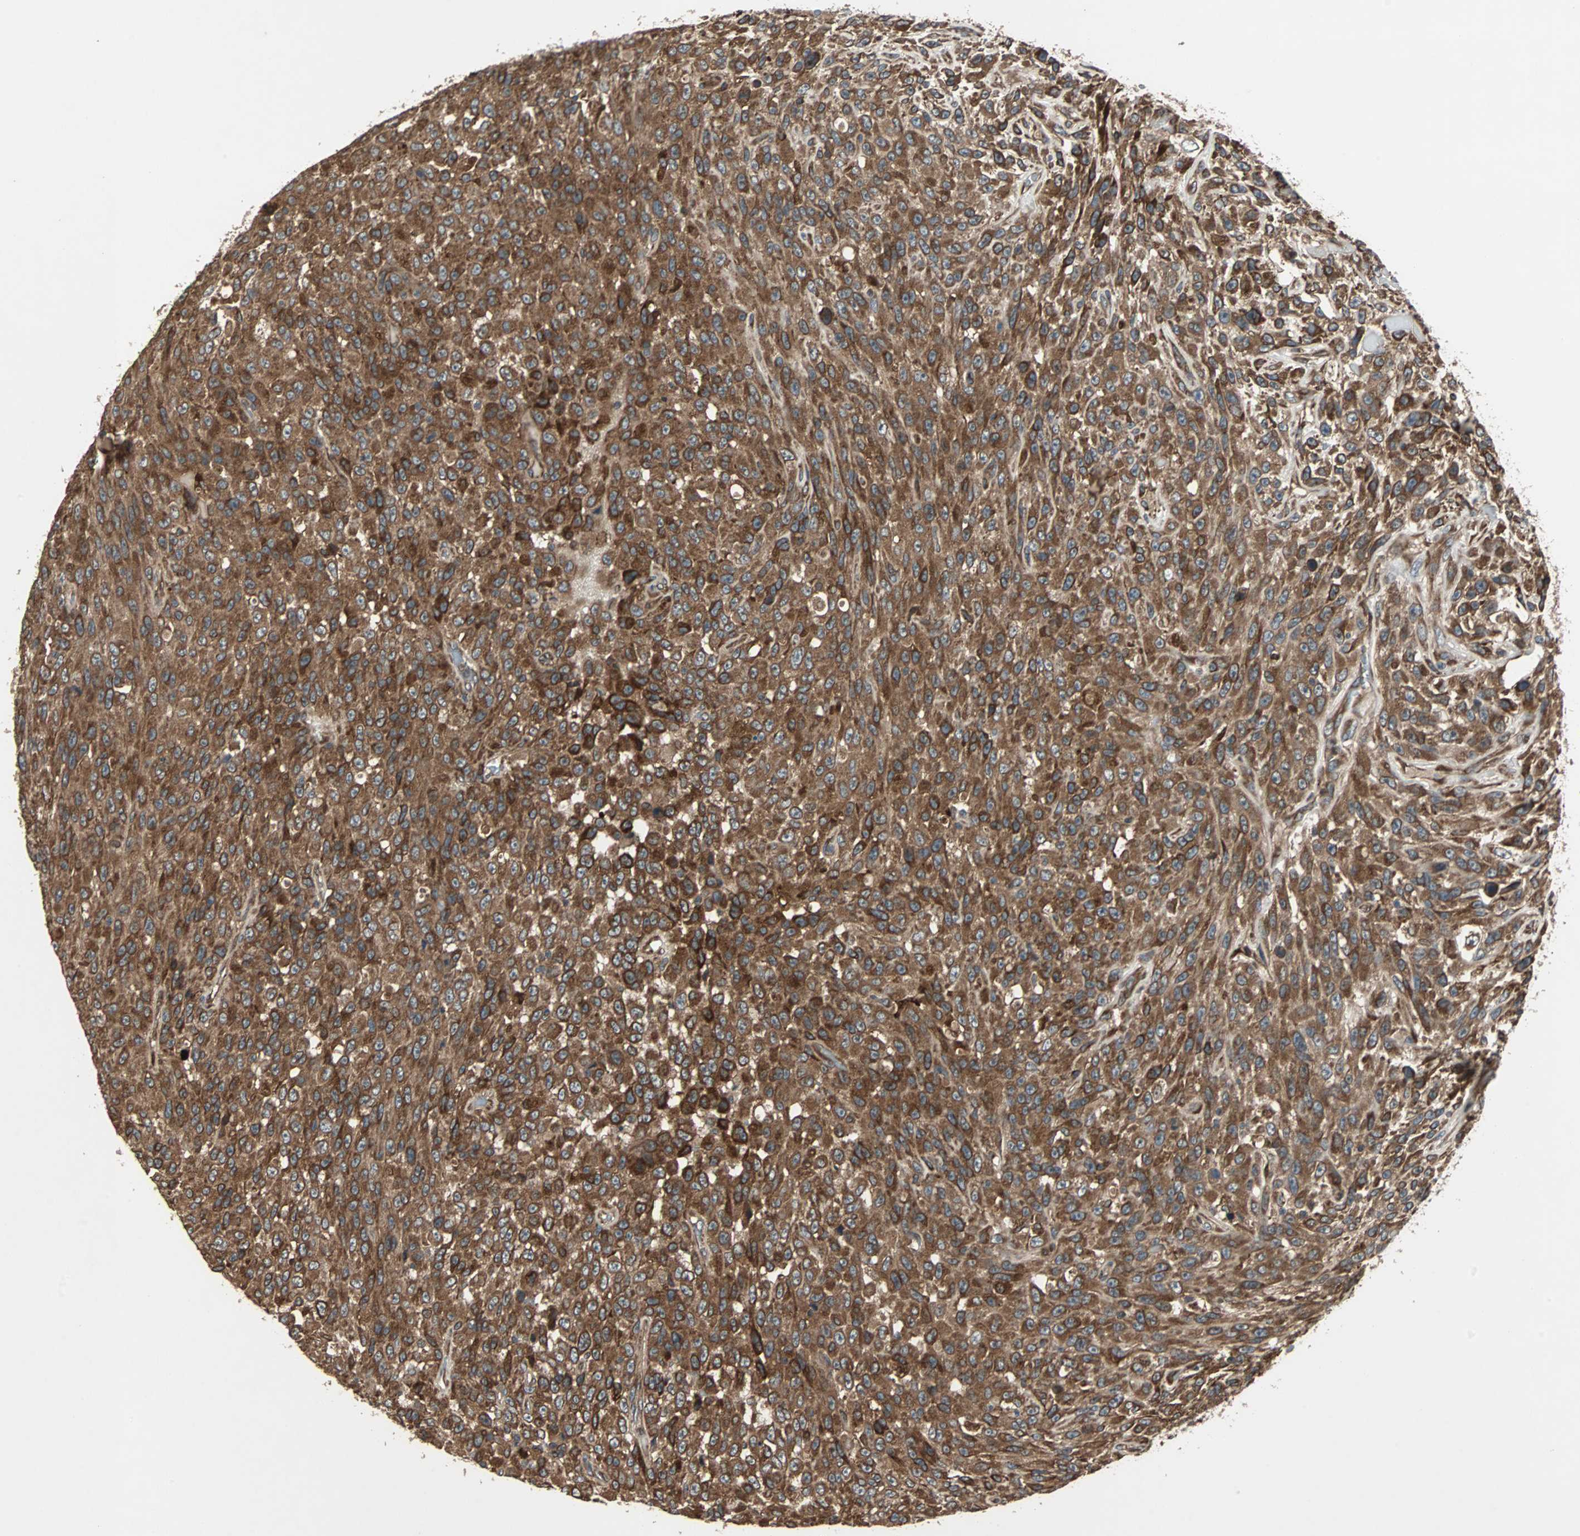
{"staining": {"intensity": "strong", "quantity": ">75%", "location": "cytoplasmic/membranous"}, "tissue": "urothelial cancer", "cell_type": "Tumor cells", "image_type": "cancer", "snomed": [{"axis": "morphology", "description": "Urothelial carcinoma, High grade"}, {"axis": "topography", "description": "Urinary bladder"}], "caption": "DAB immunohistochemical staining of human urothelial cancer exhibits strong cytoplasmic/membranous protein staining in approximately >75% of tumor cells. Nuclei are stained in blue.", "gene": "RAB7A", "patient": {"sex": "male", "age": 66}}